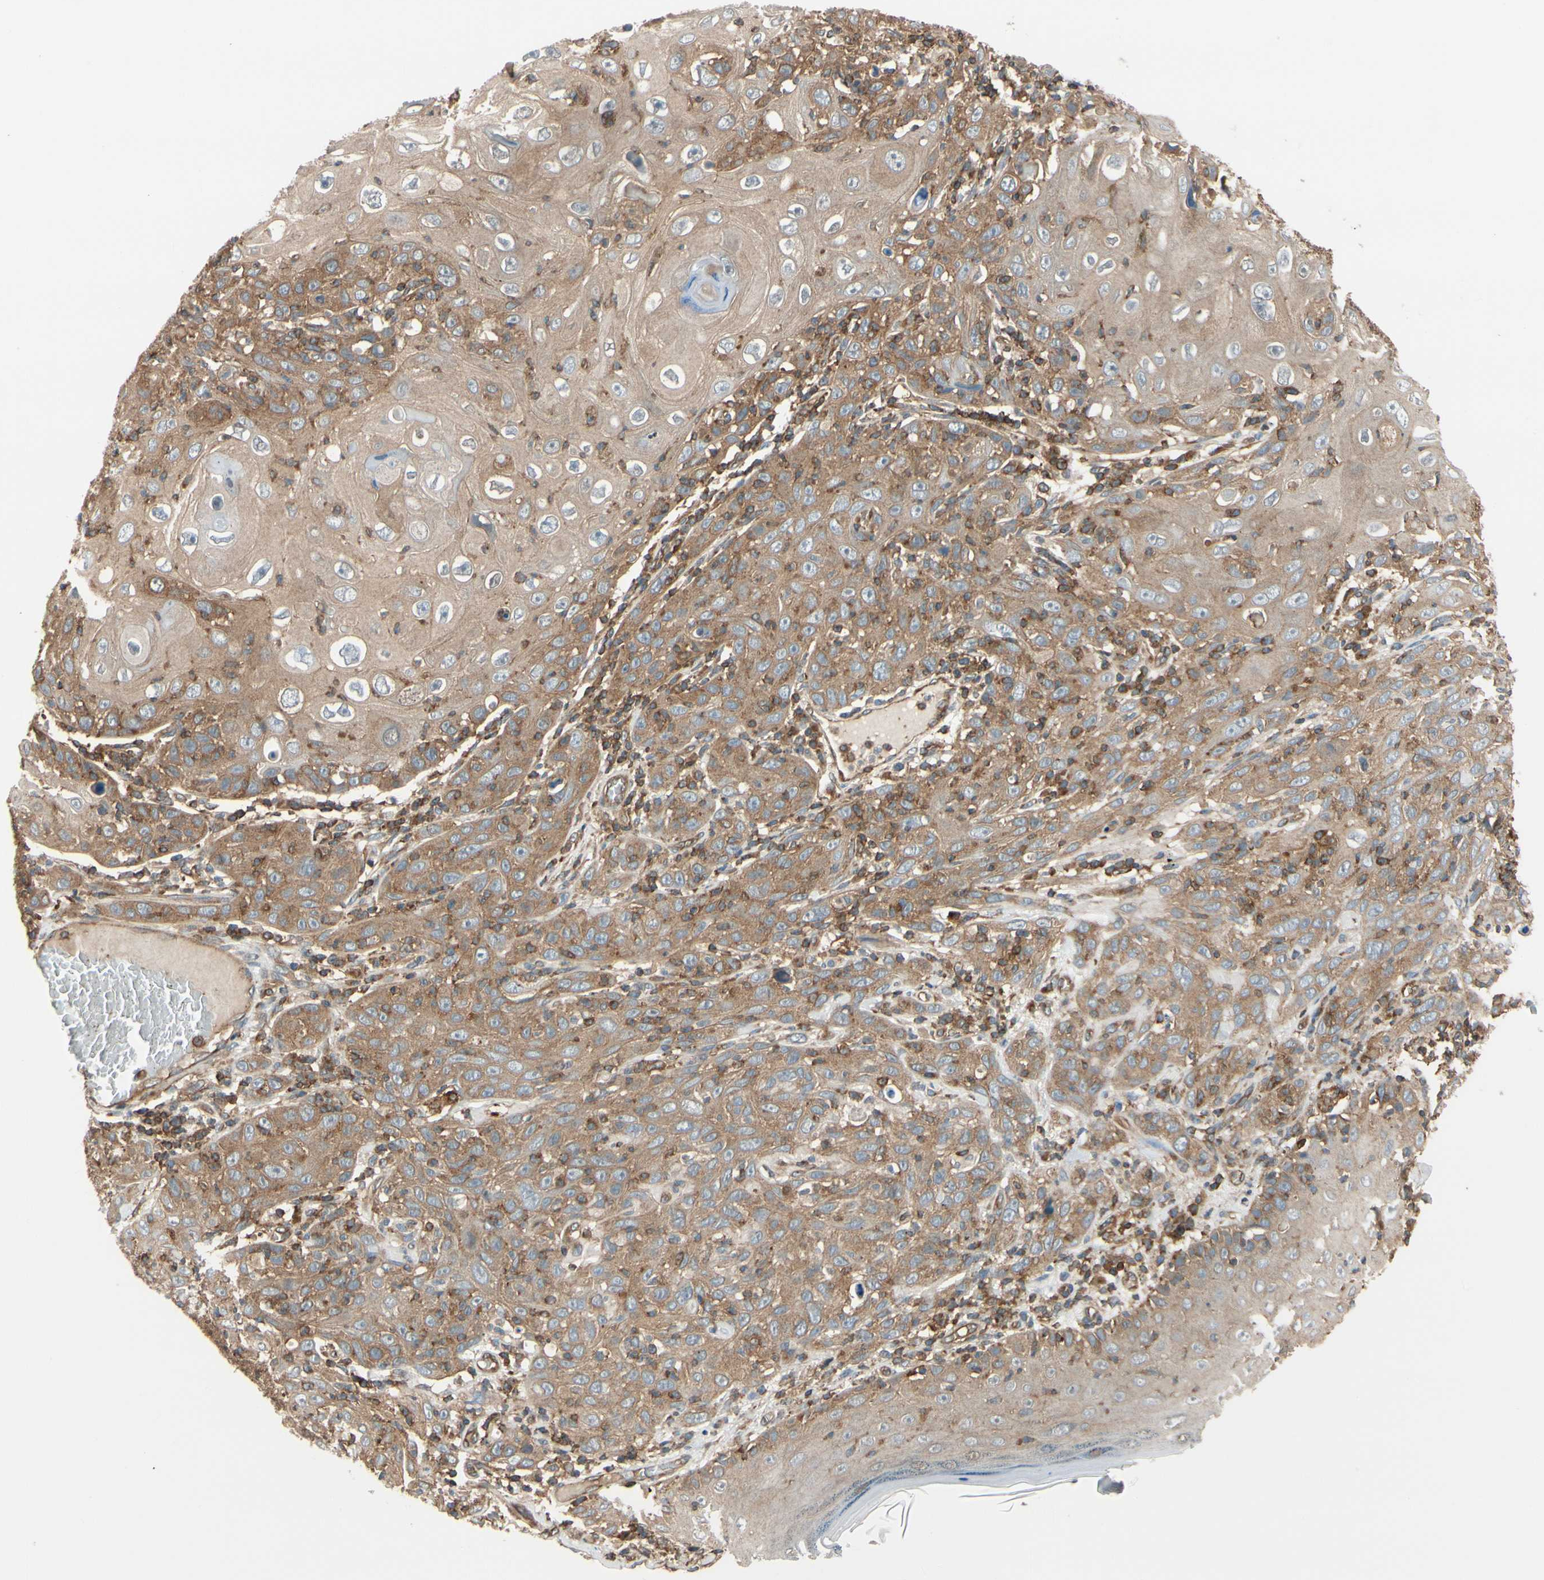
{"staining": {"intensity": "moderate", "quantity": ">75%", "location": "cytoplasmic/membranous"}, "tissue": "skin cancer", "cell_type": "Tumor cells", "image_type": "cancer", "snomed": [{"axis": "morphology", "description": "Squamous cell carcinoma, NOS"}, {"axis": "topography", "description": "Skin"}], "caption": "Approximately >75% of tumor cells in skin squamous cell carcinoma reveal moderate cytoplasmic/membranous protein expression as visualized by brown immunohistochemical staining.", "gene": "EPS15", "patient": {"sex": "female", "age": 88}}